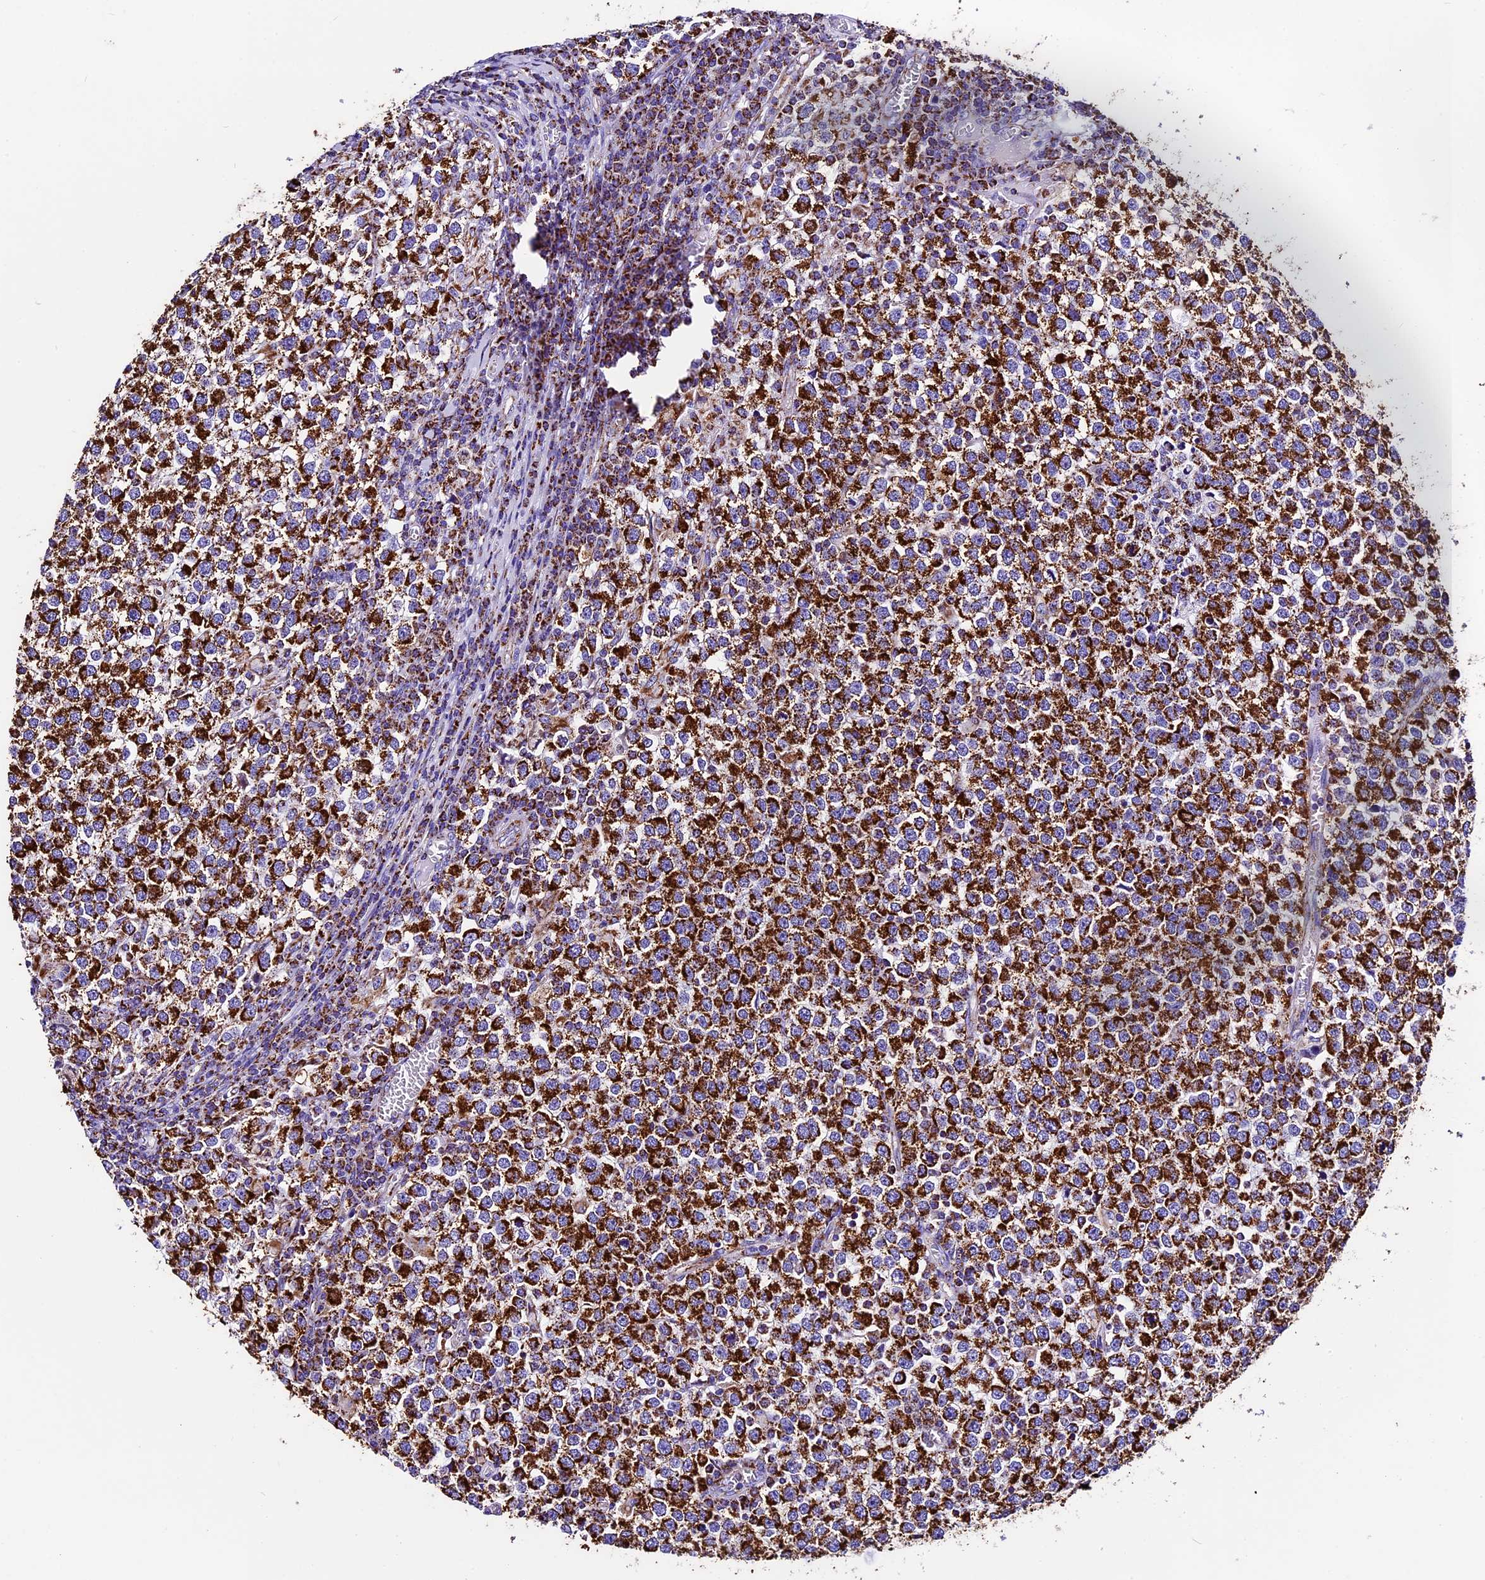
{"staining": {"intensity": "strong", "quantity": ">75%", "location": "cytoplasmic/membranous"}, "tissue": "testis cancer", "cell_type": "Tumor cells", "image_type": "cancer", "snomed": [{"axis": "morphology", "description": "Seminoma, NOS"}, {"axis": "topography", "description": "Testis"}], "caption": "The micrograph demonstrates staining of testis cancer, revealing strong cytoplasmic/membranous protein staining (brown color) within tumor cells.", "gene": "DCAF5", "patient": {"sex": "male", "age": 65}}